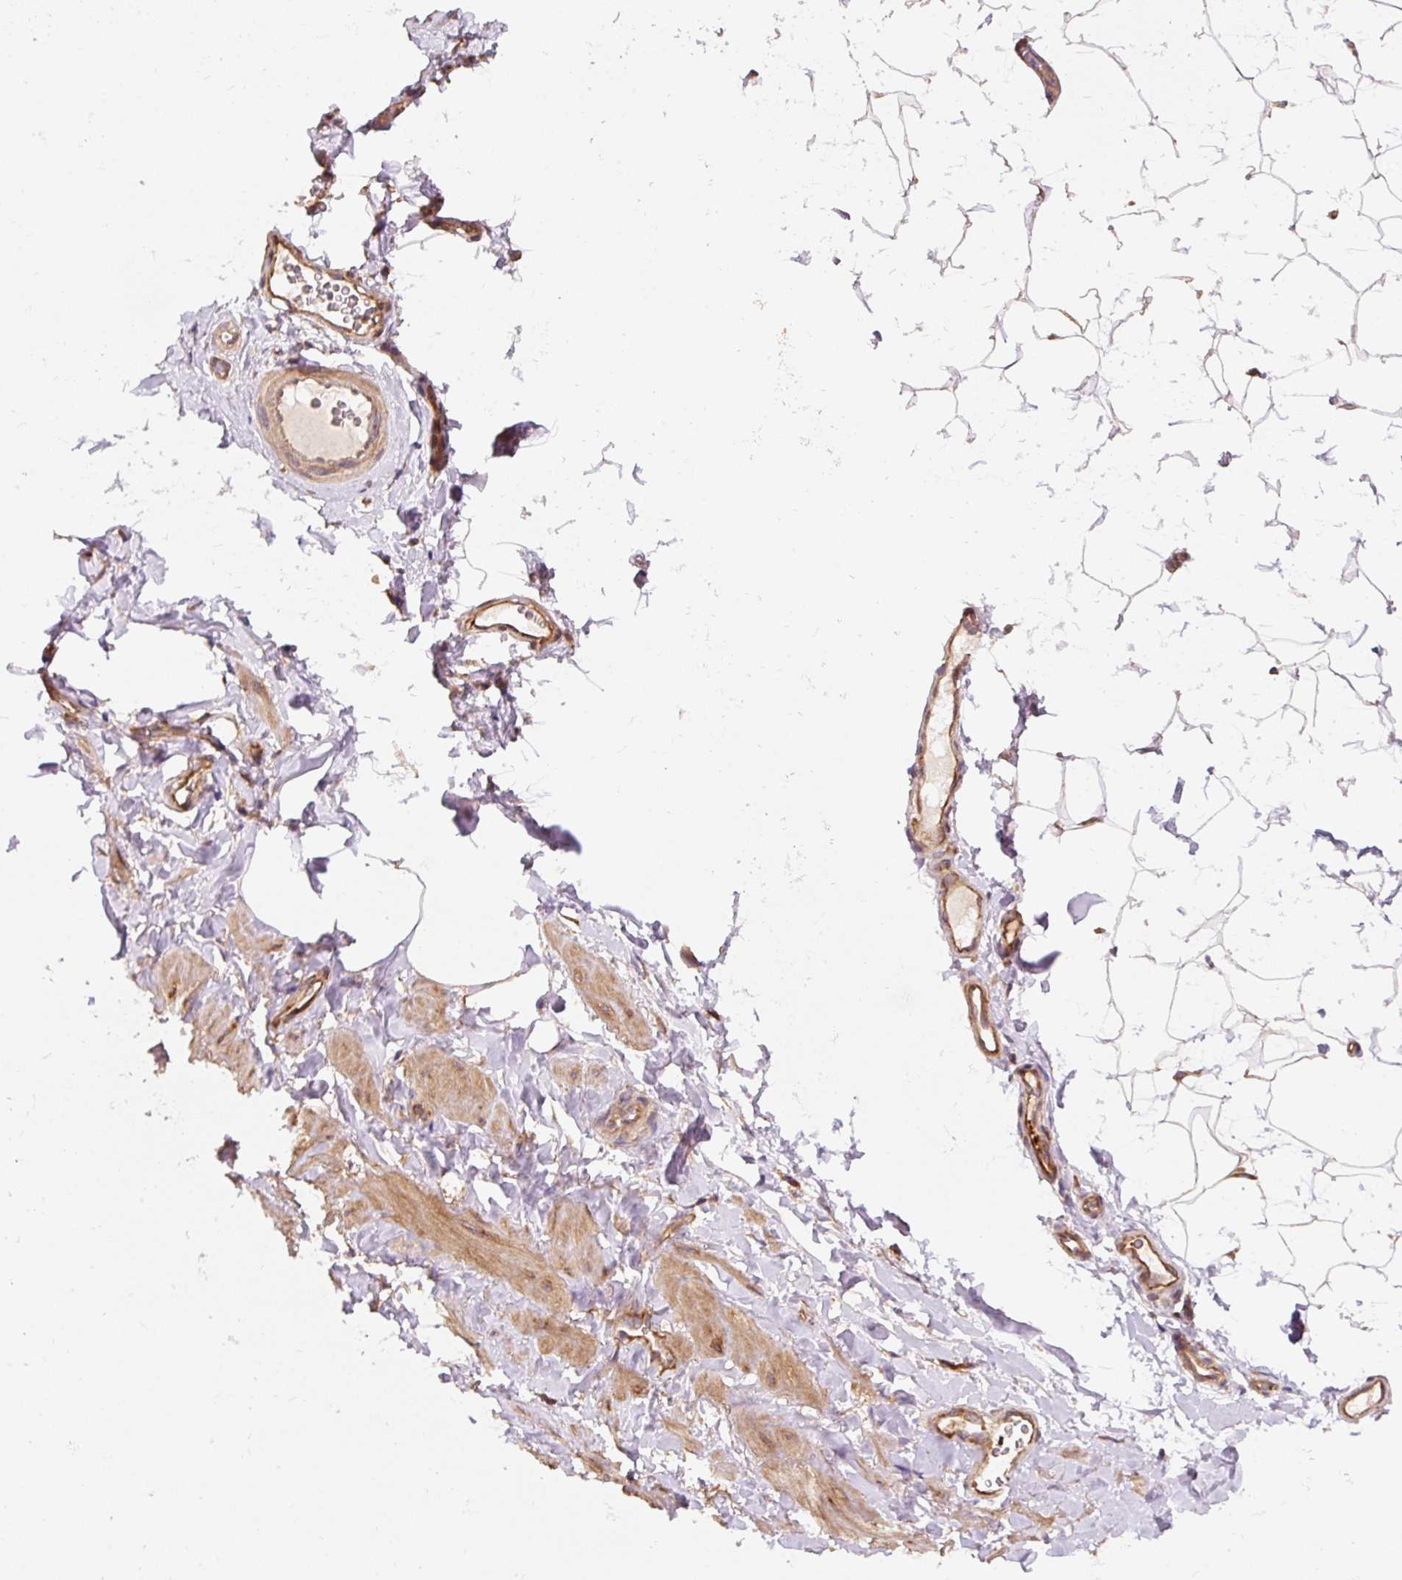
{"staining": {"intensity": "weak", "quantity": ">75%", "location": "cytoplasmic/membranous"}, "tissue": "adipose tissue", "cell_type": "Adipocytes", "image_type": "normal", "snomed": [{"axis": "morphology", "description": "Normal tissue, NOS"}, {"axis": "topography", "description": "Vascular tissue"}, {"axis": "topography", "description": "Peripheral nerve tissue"}], "caption": "Unremarkable adipose tissue shows weak cytoplasmic/membranous expression in approximately >75% of adipocytes, visualized by immunohistochemistry.", "gene": "EIF2S2", "patient": {"sex": "male", "age": 41}}